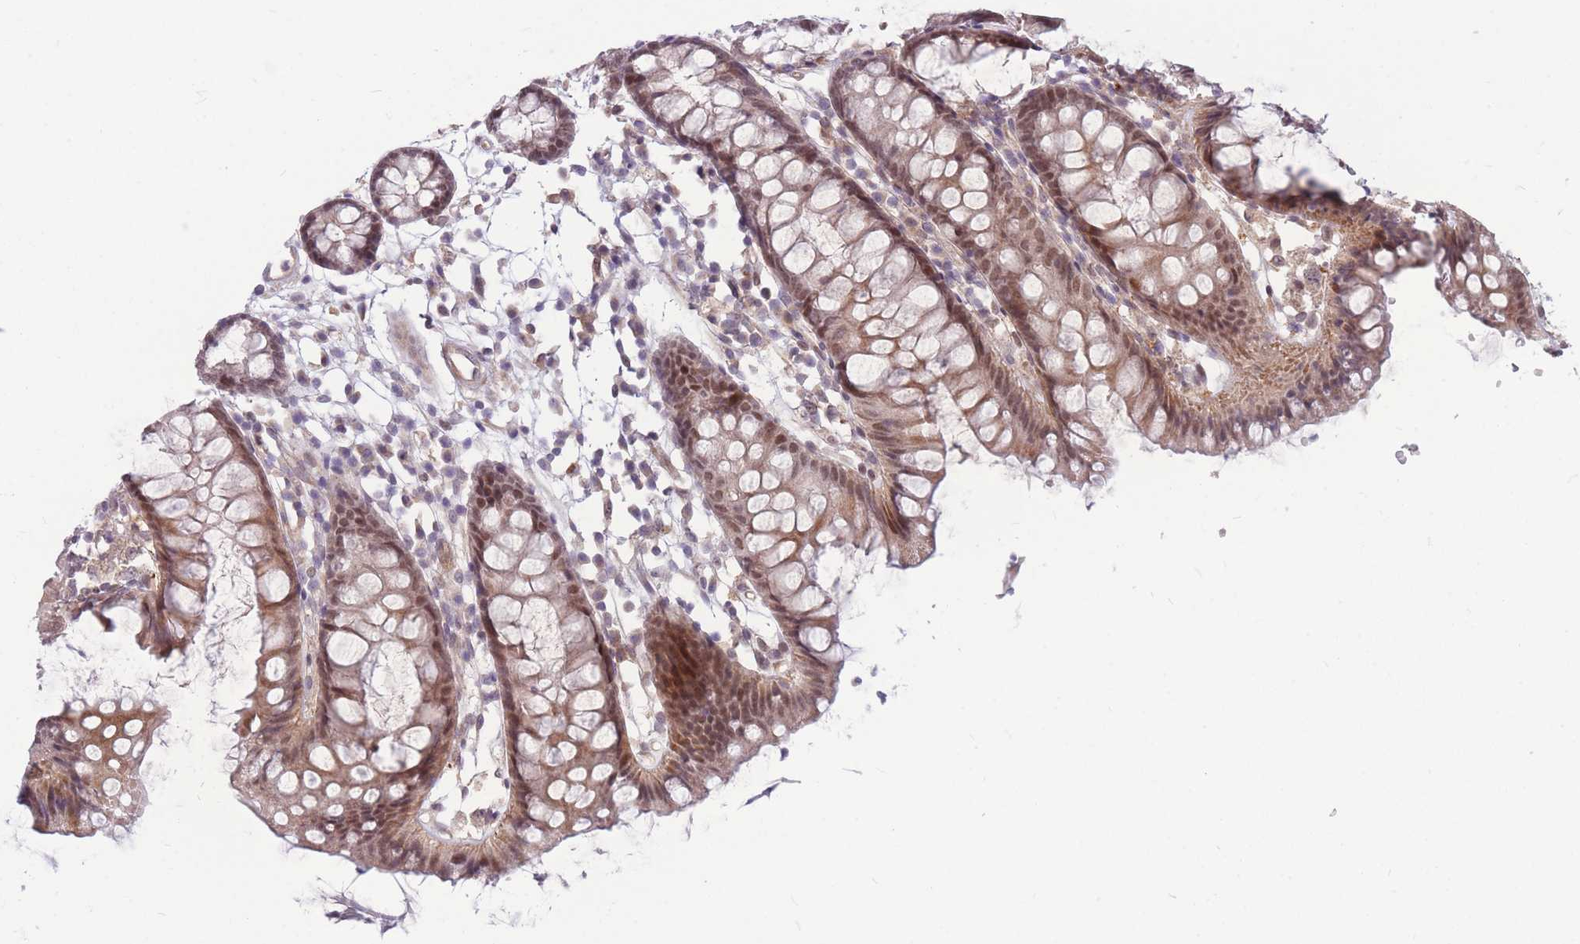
{"staining": {"intensity": "moderate", "quantity": ">75%", "location": "cytoplasmic/membranous"}, "tissue": "colon", "cell_type": "Endothelial cells", "image_type": "normal", "snomed": [{"axis": "morphology", "description": "Normal tissue, NOS"}, {"axis": "topography", "description": "Colon"}], "caption": "A medium amount of moderate cytoplasmic/membranous staining is seen in approximately >75% of endothelial cells in normal colon.", "gene": "TCF20", "patient": {"sex": "female", "age": 84}}